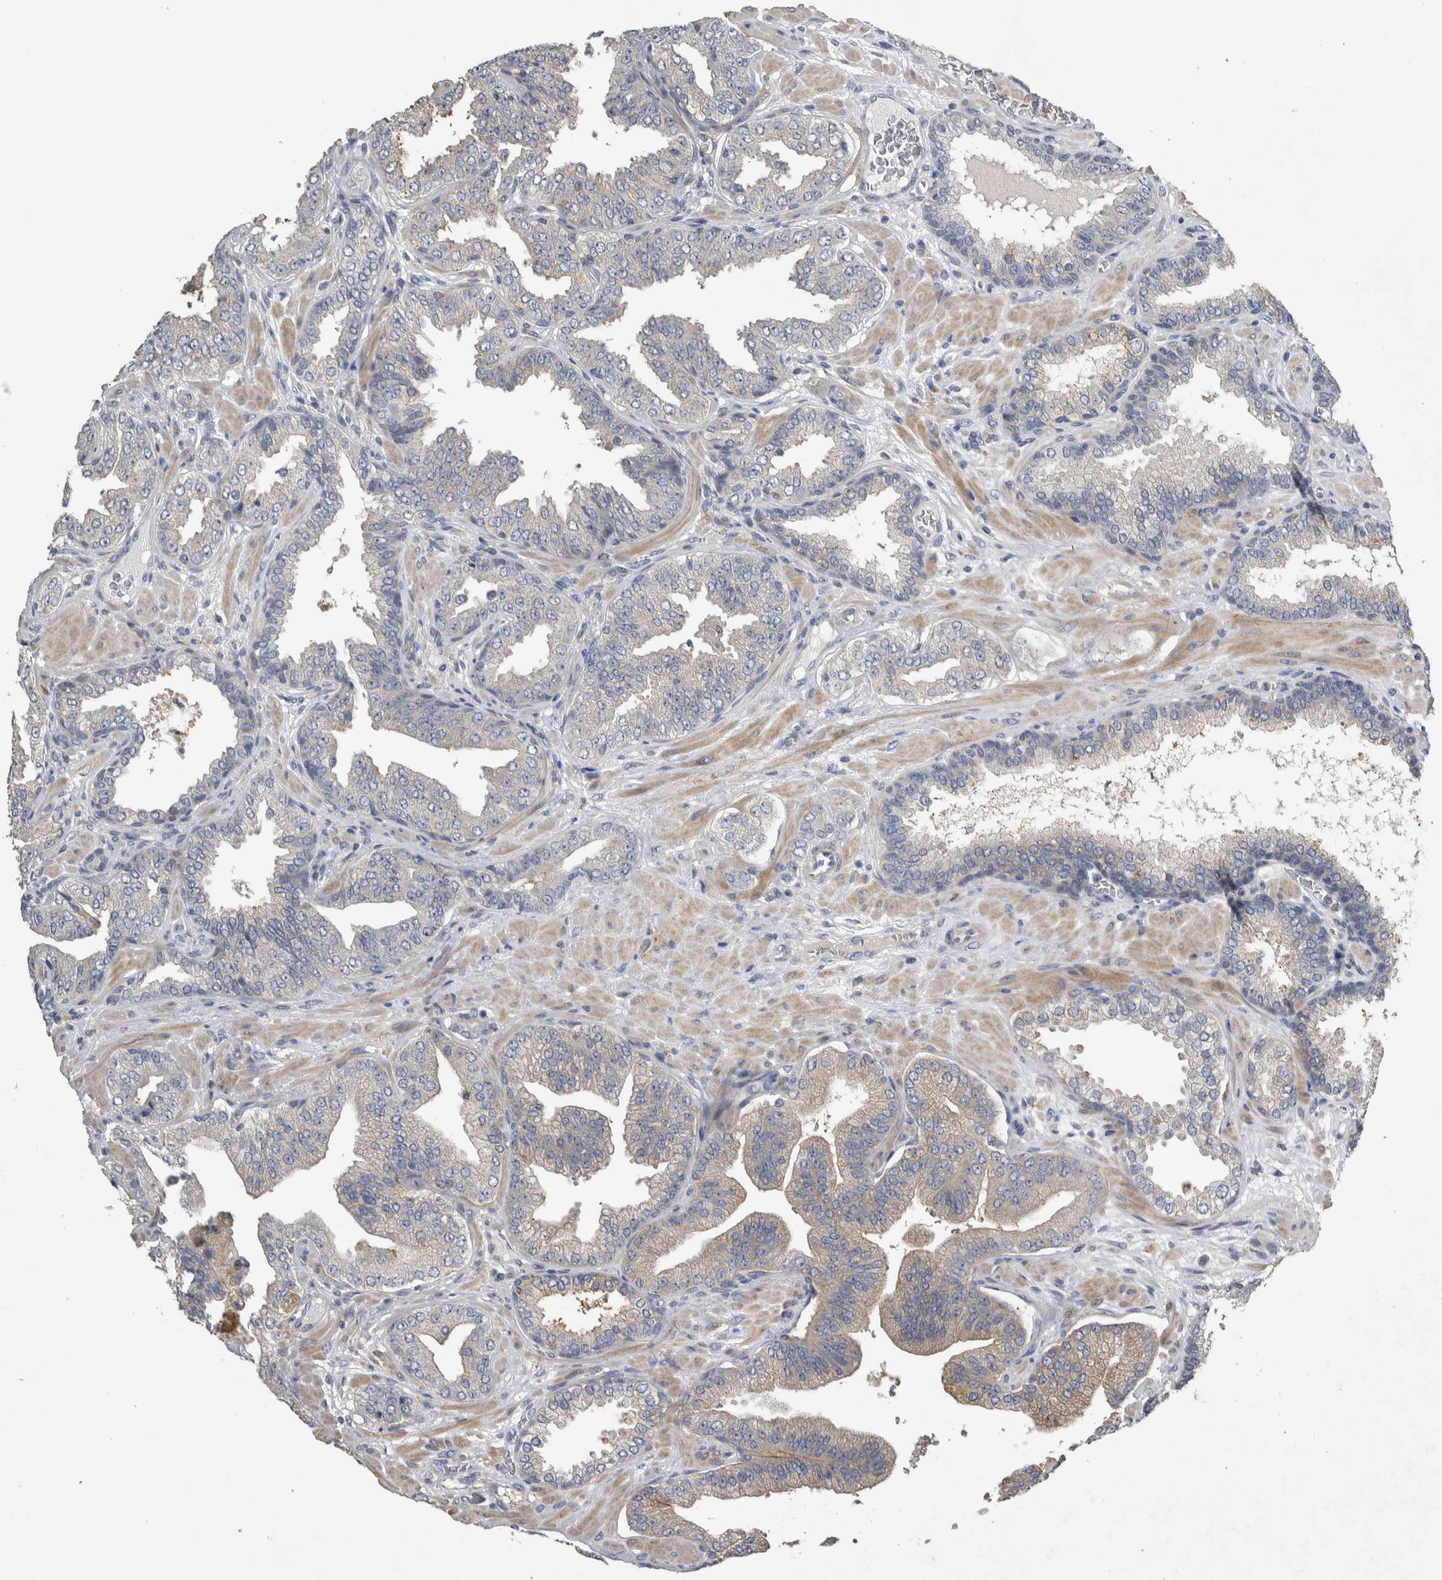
{"staining": {"intensity": "weak", "quantity": "<25%", "location": "cytoplasmic/membranous"}, "tissue": "prostate cancer", "cell_type": "Tumor cells", "image_type": "cancer", "snomed": [{"axis": "morphology", "description": "Adenocarcinoma, Low grade"}, {"axis": "topography", "description": "Prostate"}], "caption": "IHC of prostate low-grade adenocarcinoma displays no expression in tumor cells.", "gene": "NT5C2", "patient": {"sex": "male", "age": 62}}